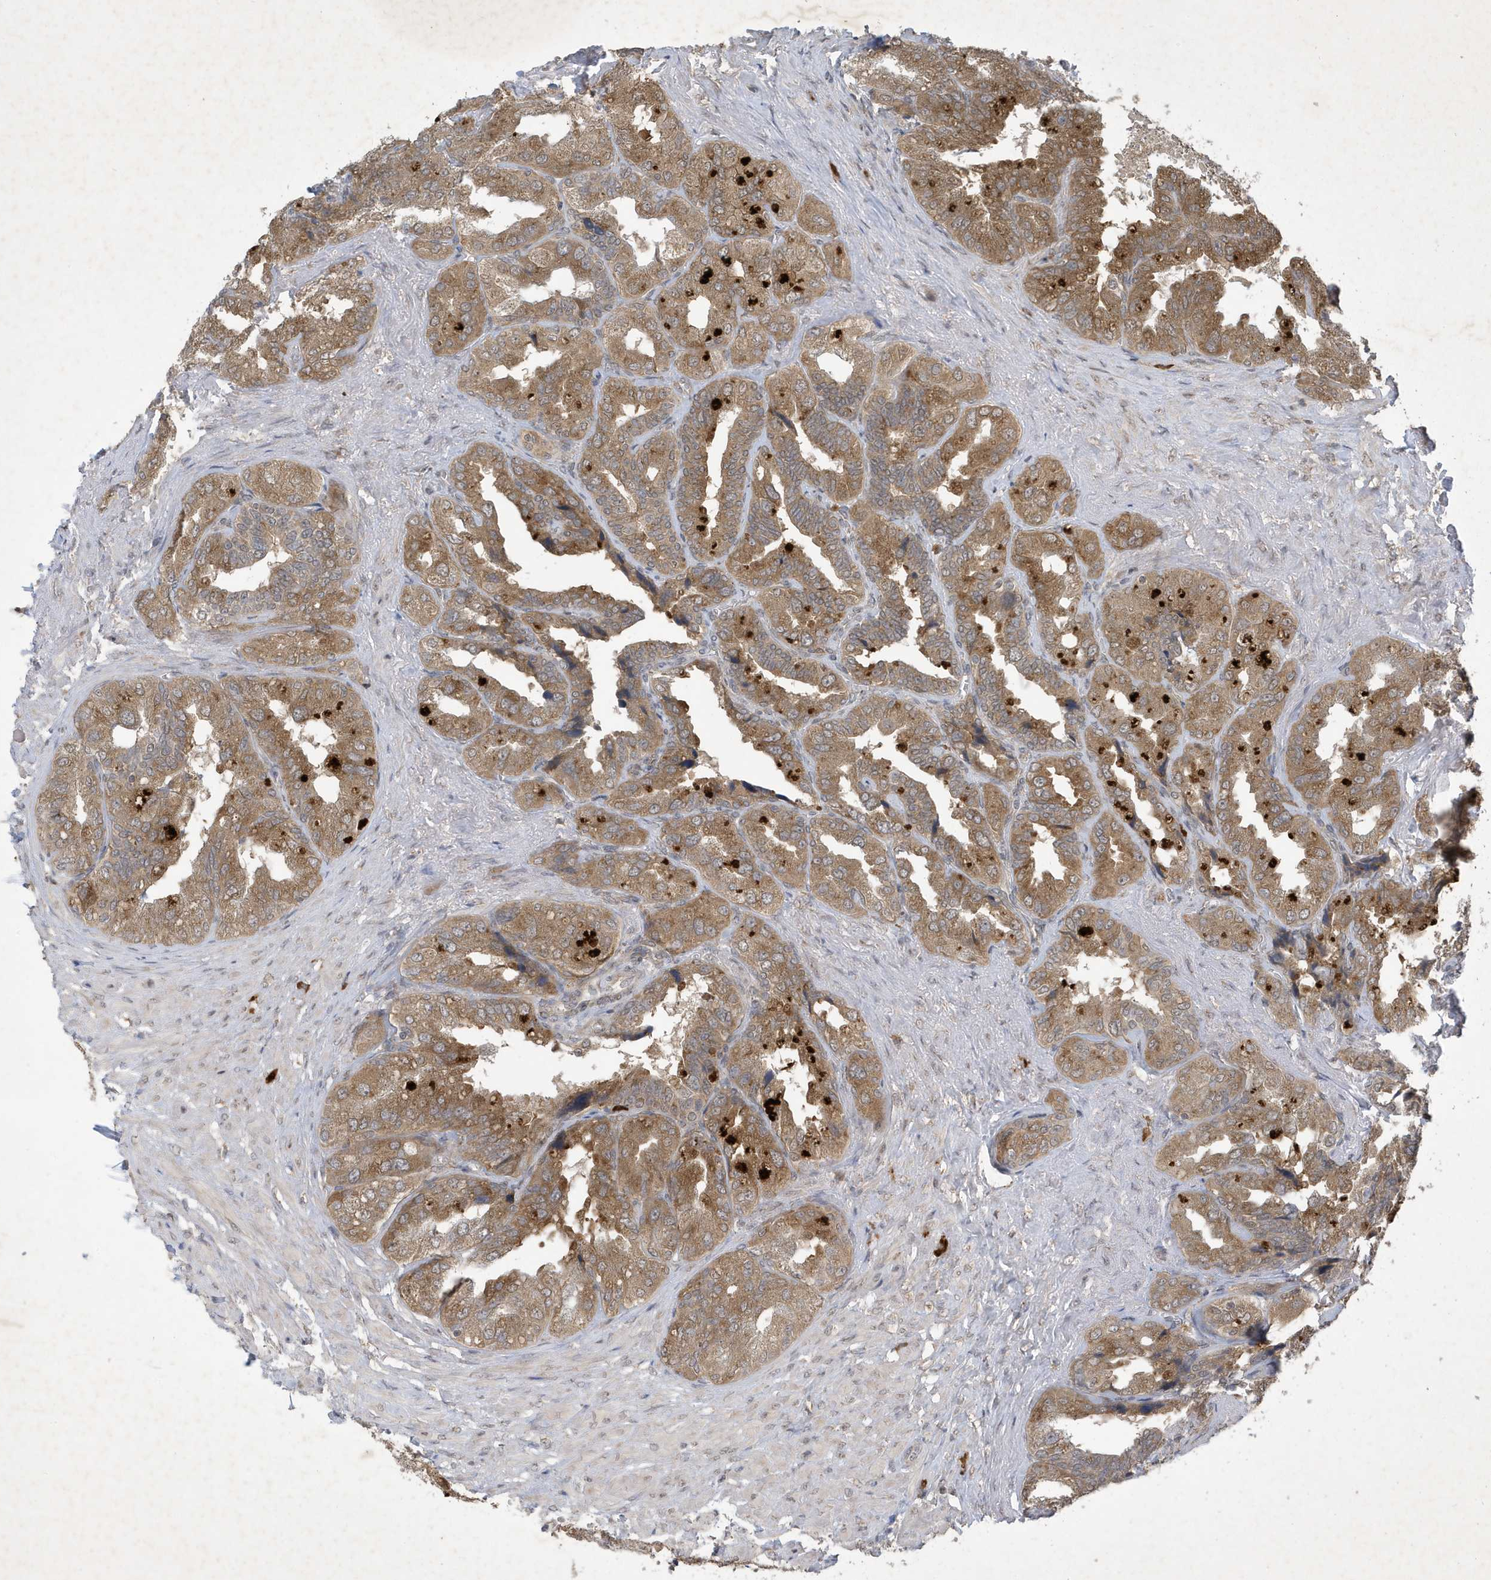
{"staining": {"intensity": "moderate", "quantity": ">75%", "location": "cytoplasmic/membranous"}, "tissue": "seminal vesicle", "cell_type": "Glandular cells", "image_type": "normal", "snomed": [{"axis": "morphology", "description": "Normal tissue, NOS"}, {"axis": "topography", "description": "Seminal veicle"}, {"axis": "topography", "description": "Peripheral nerve tissue"}], "caption": "This is a micrograph of IHC staining of unremarkable seminal vesicle, which shows moderate staining in the cytoplasmic/membranous of glandular cells.", "gene": "STX10", "patient": {"sex": "male", "age": 63}}